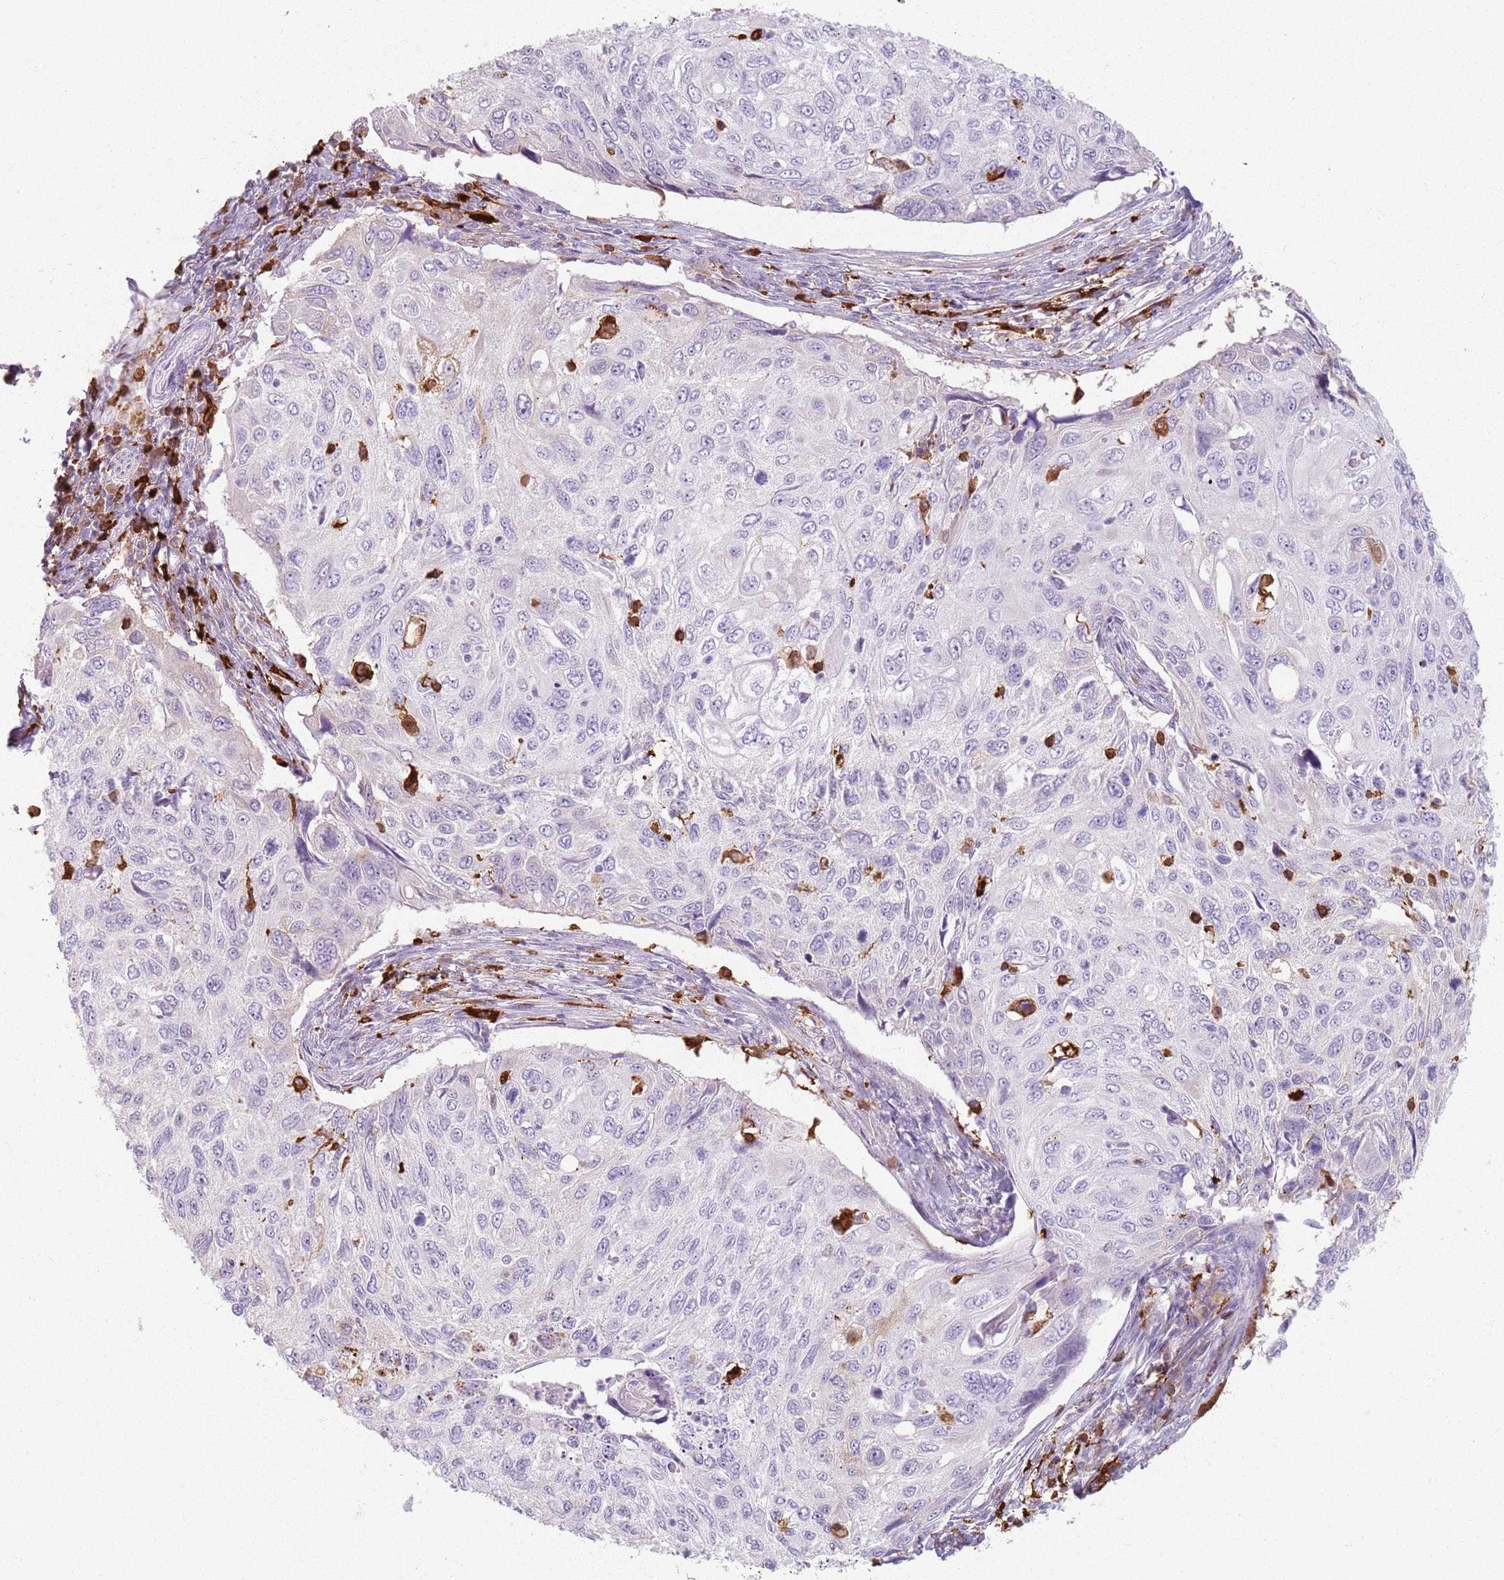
{"staining": {"intensity": "negative", "quantity": "none", "location": "none"}, "tissue": "cervical cancer", "cell_type": "Tumor cells", "image_type": "cancer", "snomed": [{"axis": "morphology", "description": "Squamous cell carcinoma, NOS"}, {"axis": "topography", "description": "Cervix"}], "caption": "Image shows no significant protein positivity in tumor cells of cervical cancer.", "gene": "GDPGP1", "patient": {"sex": "female", "age": 70}}